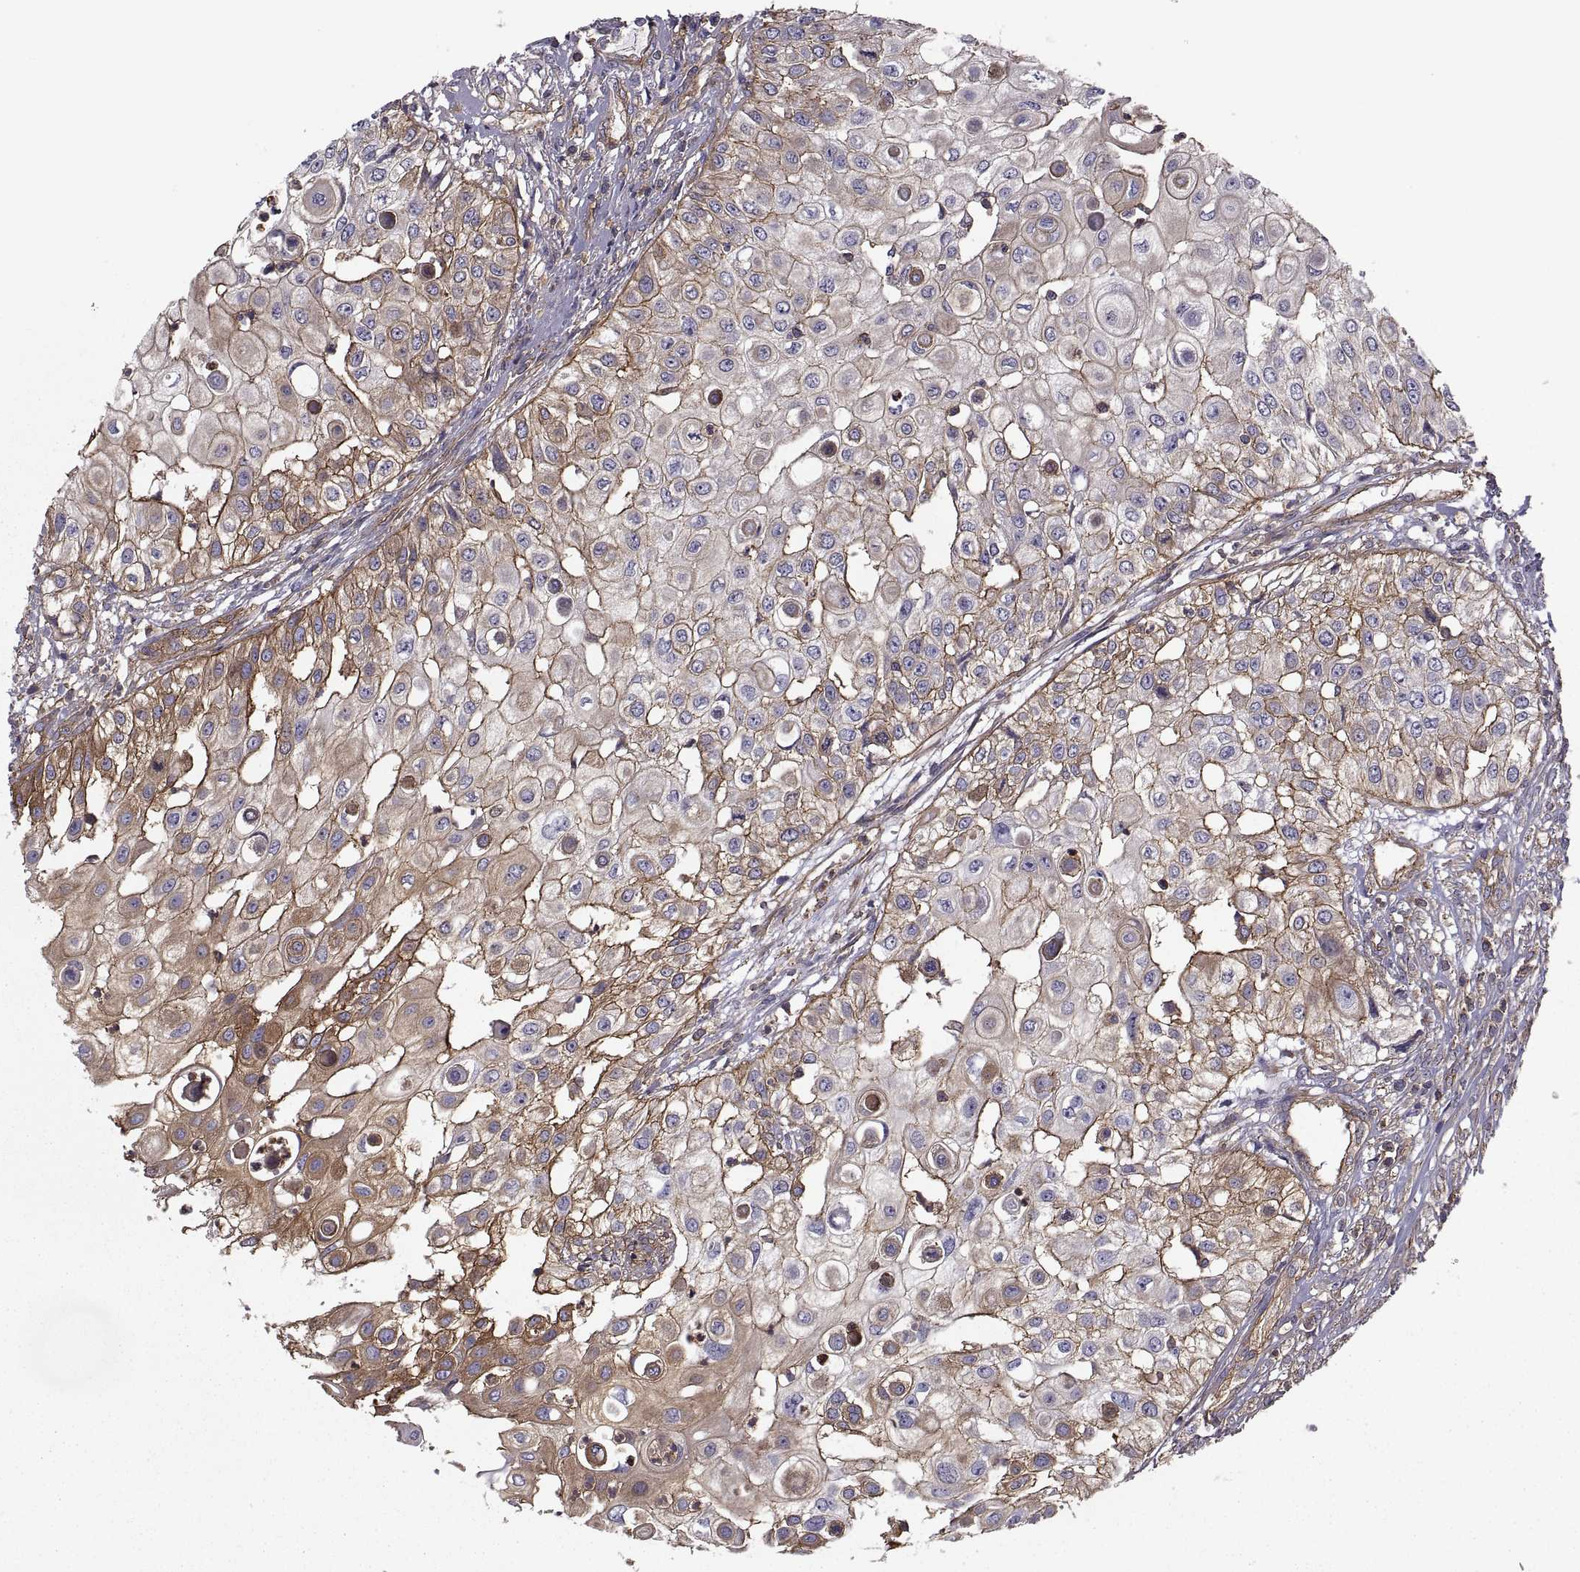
{"staining": {"intensity": "moderate", "quantity": ">75%", "location": "cytoplasmic/membranous"}, "tissue": "urothelial cancer", "cell_type": "Tumor cells", "image_type": "cancer", "snomed": [{"axis": "morphology", "description": "Urothelial carcinoma, High grade"}, {"axis": "topography", "description": "Urinary bladder"}], "caption": "A micrograph showing moderate cytoplasmic/membranous staining in approximately >75% of tumor cells in high-grade urothelial carcinoma, as visualized by brown immunohistochemical staining.", "gene": "MYH9", "patient": {"sex": "female", "age": 79}}